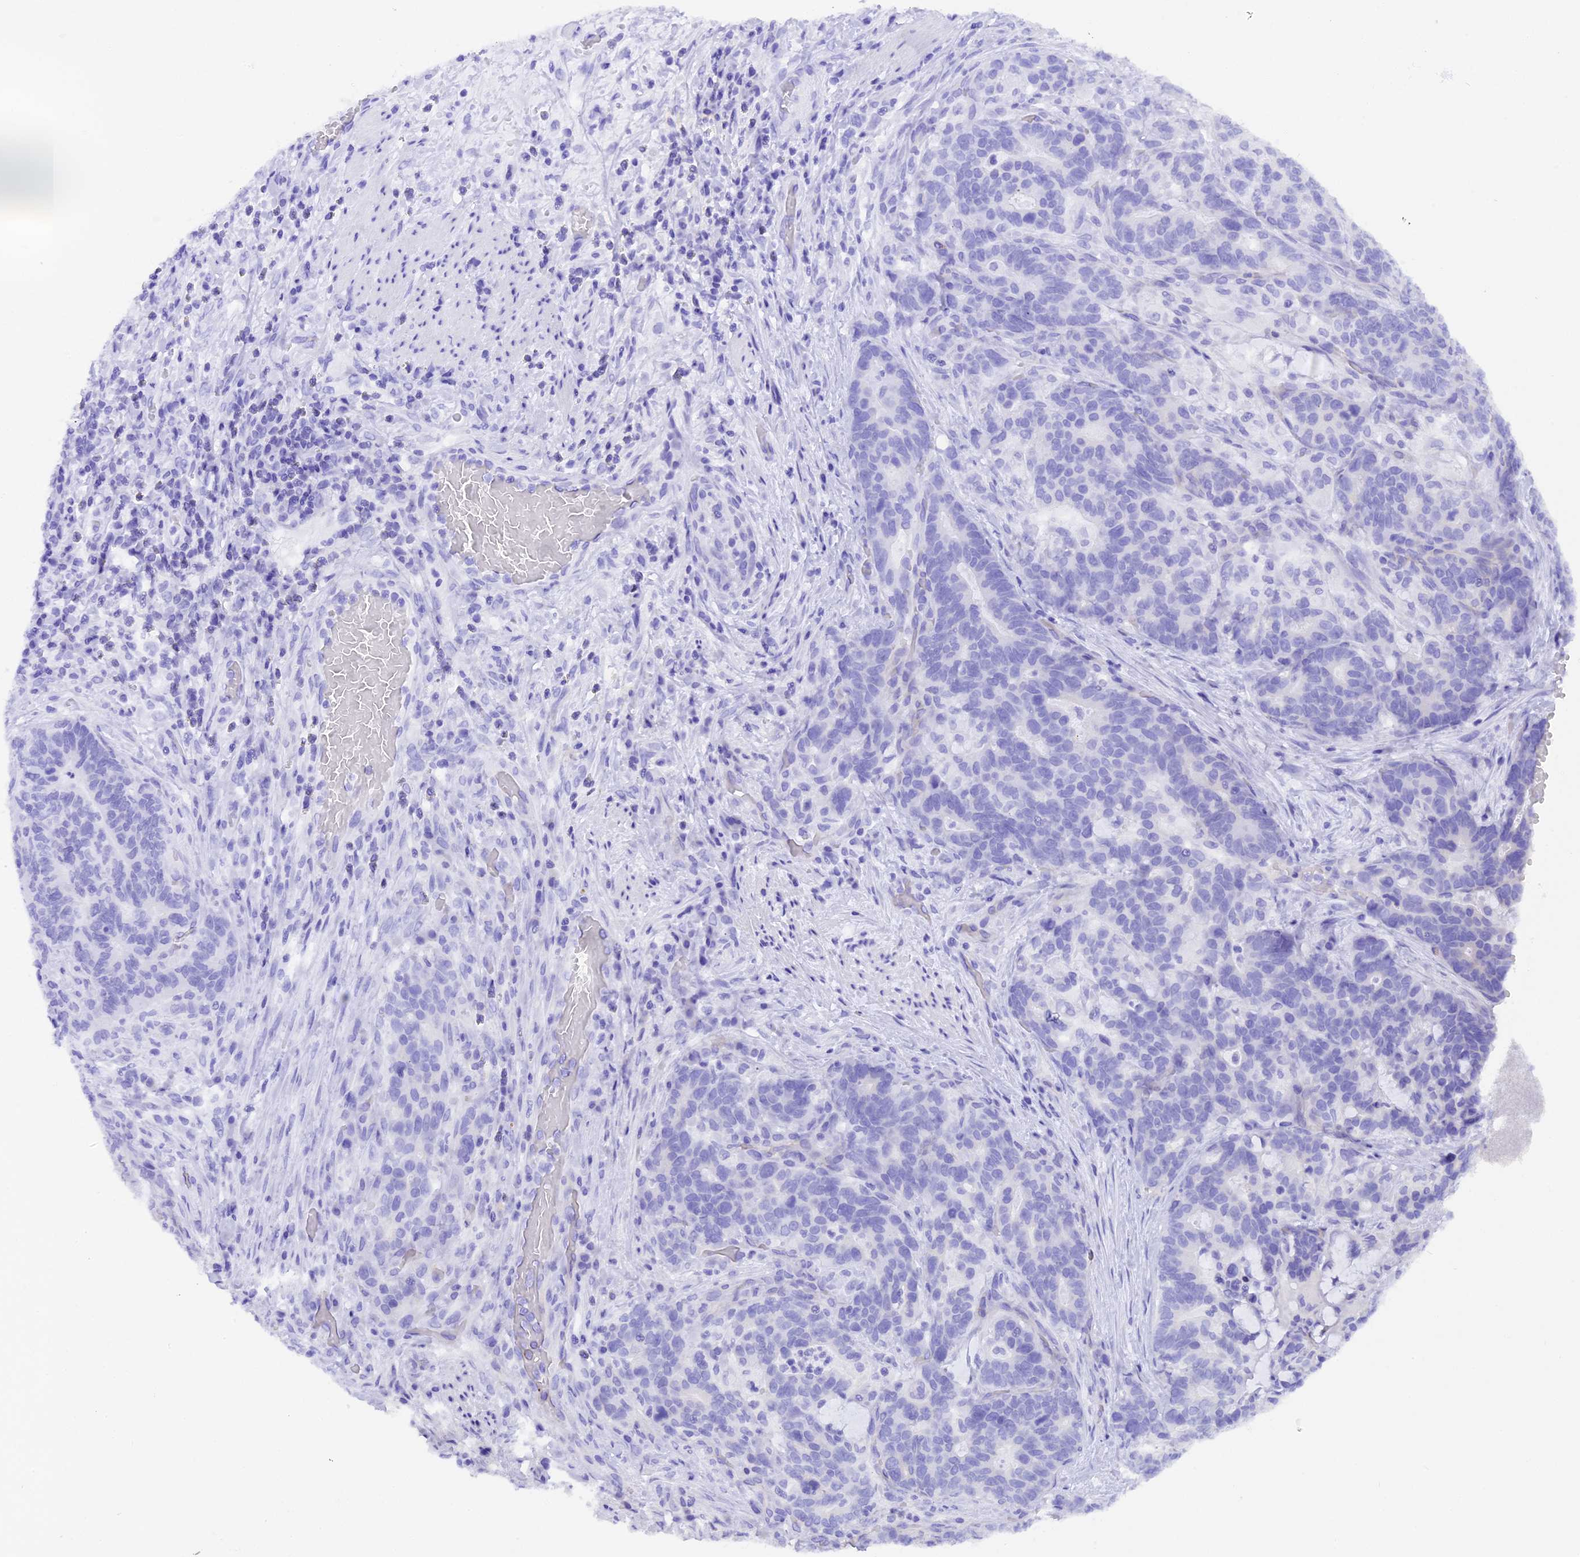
{"staining": {"intensity": "negative", "quantity": "none", "location": "none"}, "tissue": "stomach cancer", "cell_type": "Tumor cells", "image_type": "cancer", "snomed": [{"axis": "morphology", "description": "Normal tissue, NOS"}, {"axis": "morphology", "description": "Adenocarcinoma, NOS"}, {"axis": "topography", "description": "Stomach"}], "caption": "Immunohistochemical staining of human adenocarcinoma (stomach) exhibits no significant expression in tumor cells.", "gene": "FAM193A", "patient": {"sex": "female", "age": 64}}